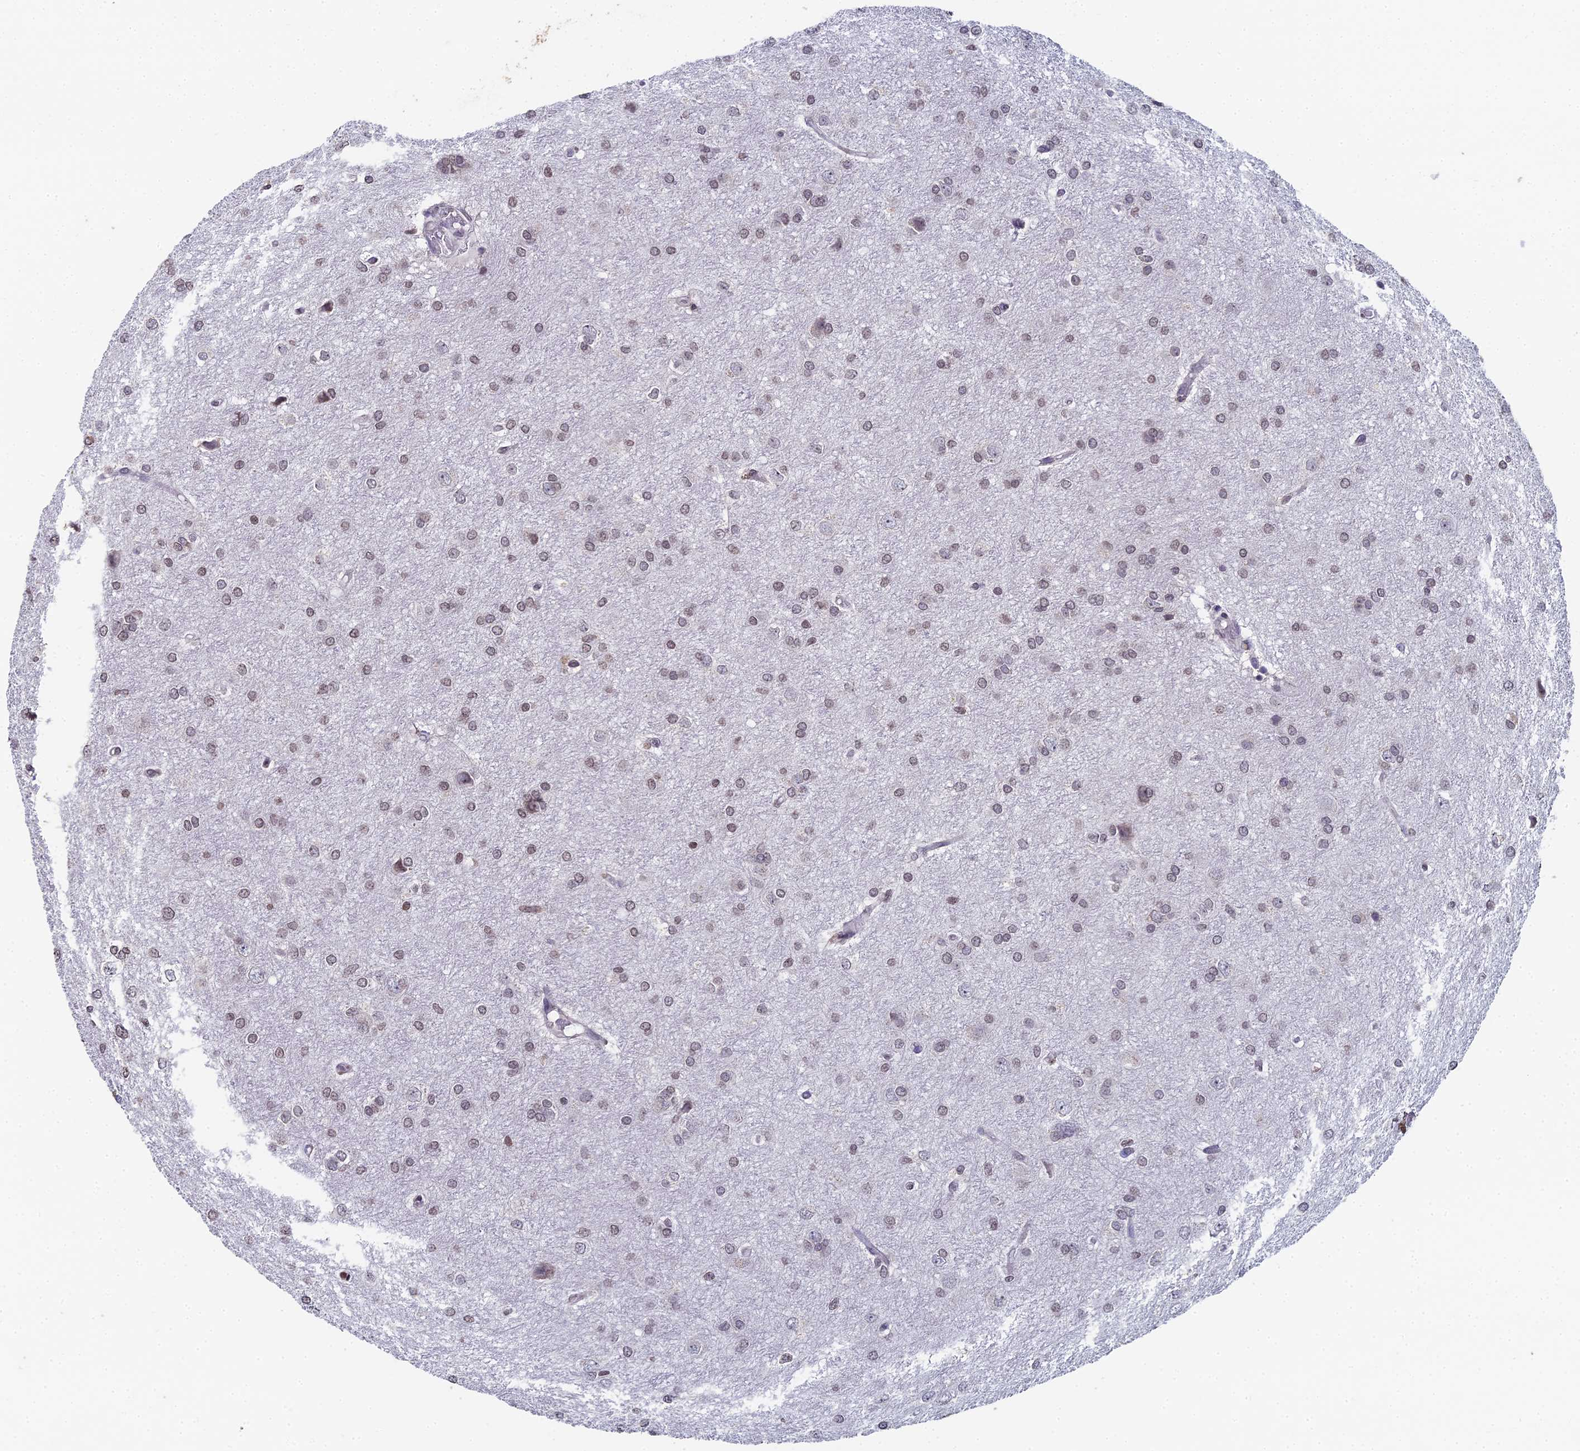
{"staining": {"intensity": "weak", "quantity": ">75%", "location": "nuclear"}, "tissue": "glioma", "cell_type": "Tumor cells", "image_type": "cancer", "snomed": [{"axis": "morphology", "description": "Glioma, malignant, High grade"}, {"axis": "topography", "description": "Brain"}], "caption": "Weak nuclear expression for a protein is identified in approximately >75% of tumor cells of glioma using immunohistochemistry.", "gene": "PRR22", "patient": {"sex": "female", "age": 50}}